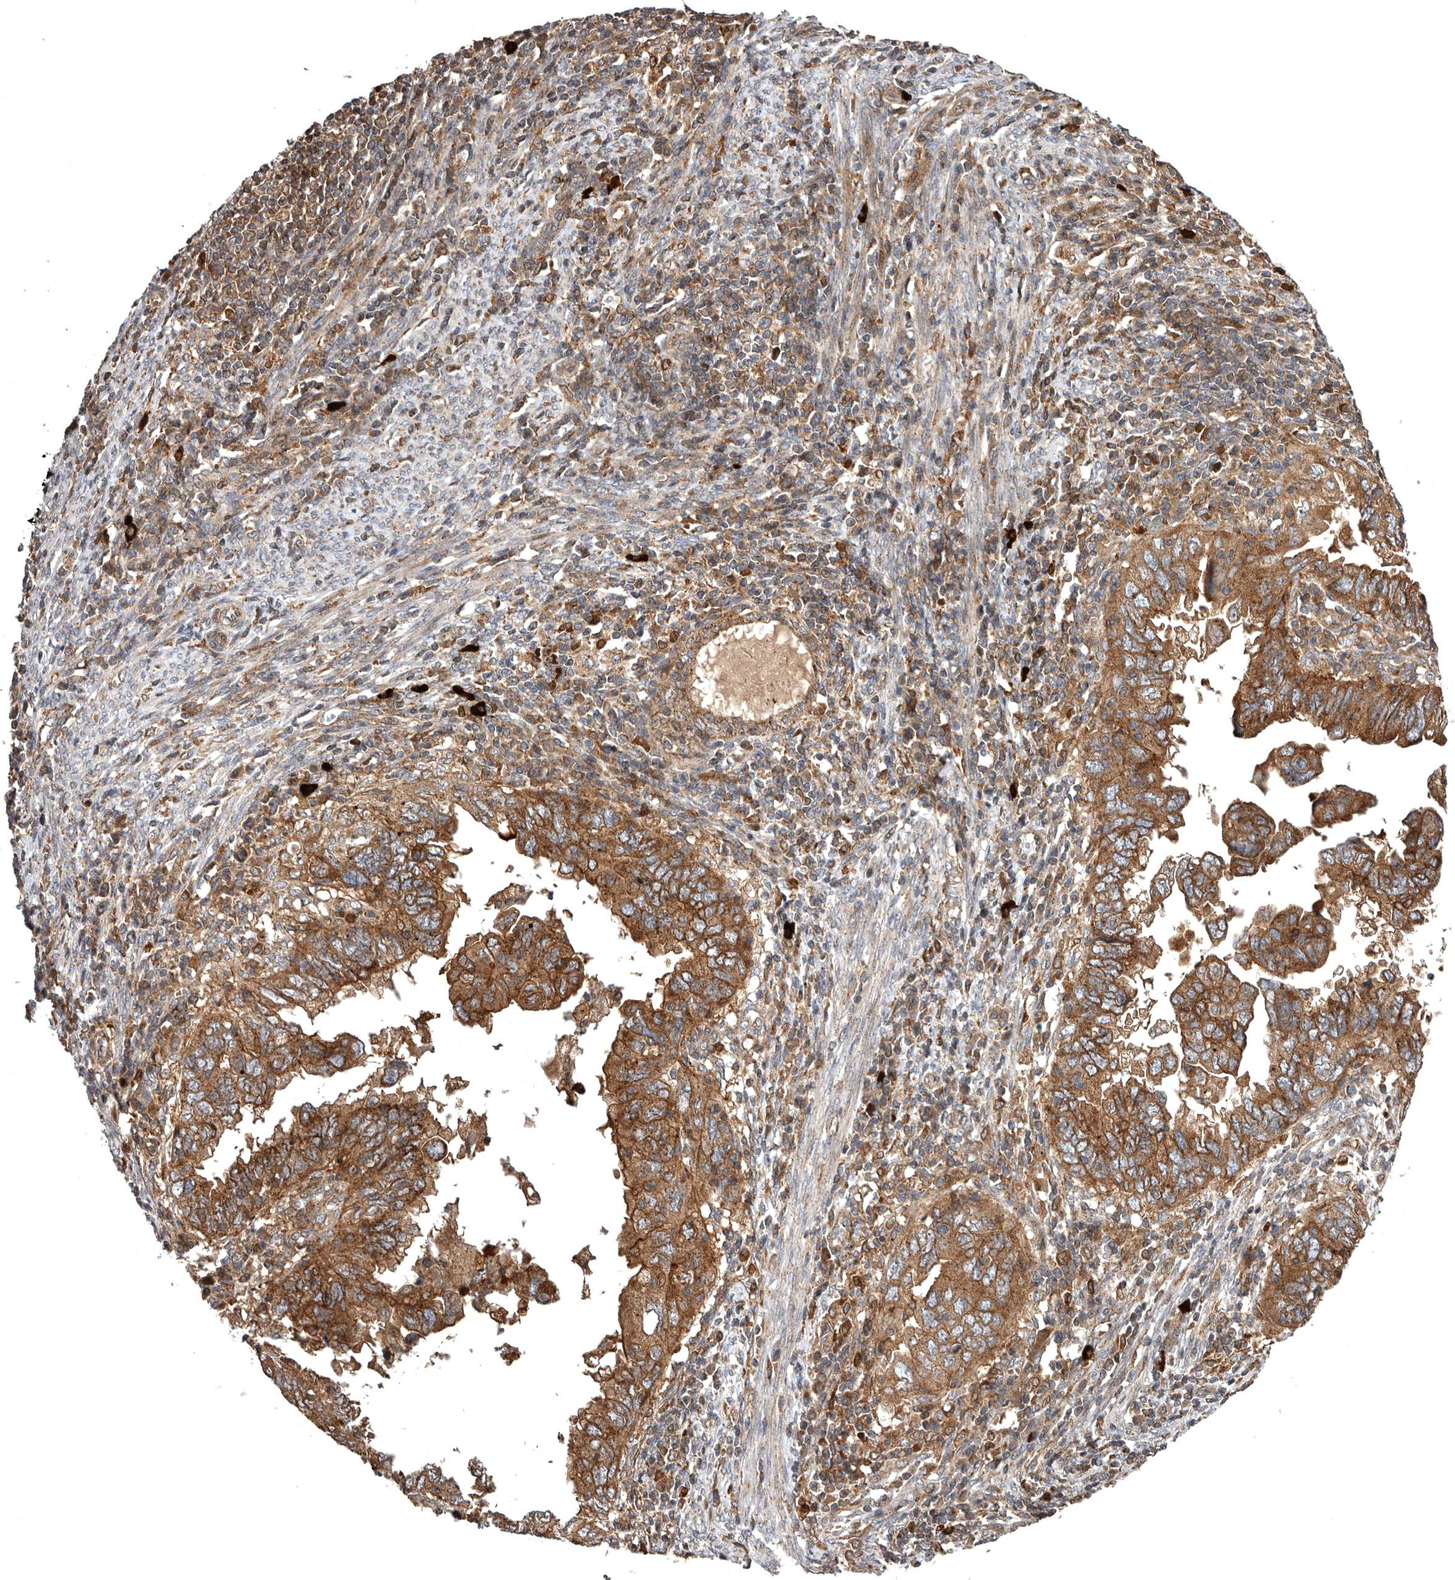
{"staining": {"intensity": "moderate", "quantity": ">75%", "location": "cytoplasmic/membranous"}, "tissue": "endometrial cancer", "cell_type": "Tumor cells", "image_type": "cancer", "snomed": [{"axis": "morphology", "description": "Adenocarcinoma, NOS"}, {"axis": "topography", "description": "Uterus"}], "caption": "About >75% of tumor cells in human adenocarcinoma (endometrial) show moderate cytoplasmic/membranous protein expression as visualized by brown immunohistochemical staining.", "gene": "FGFR4", "patient": {"sex": "female", "age": 77}}